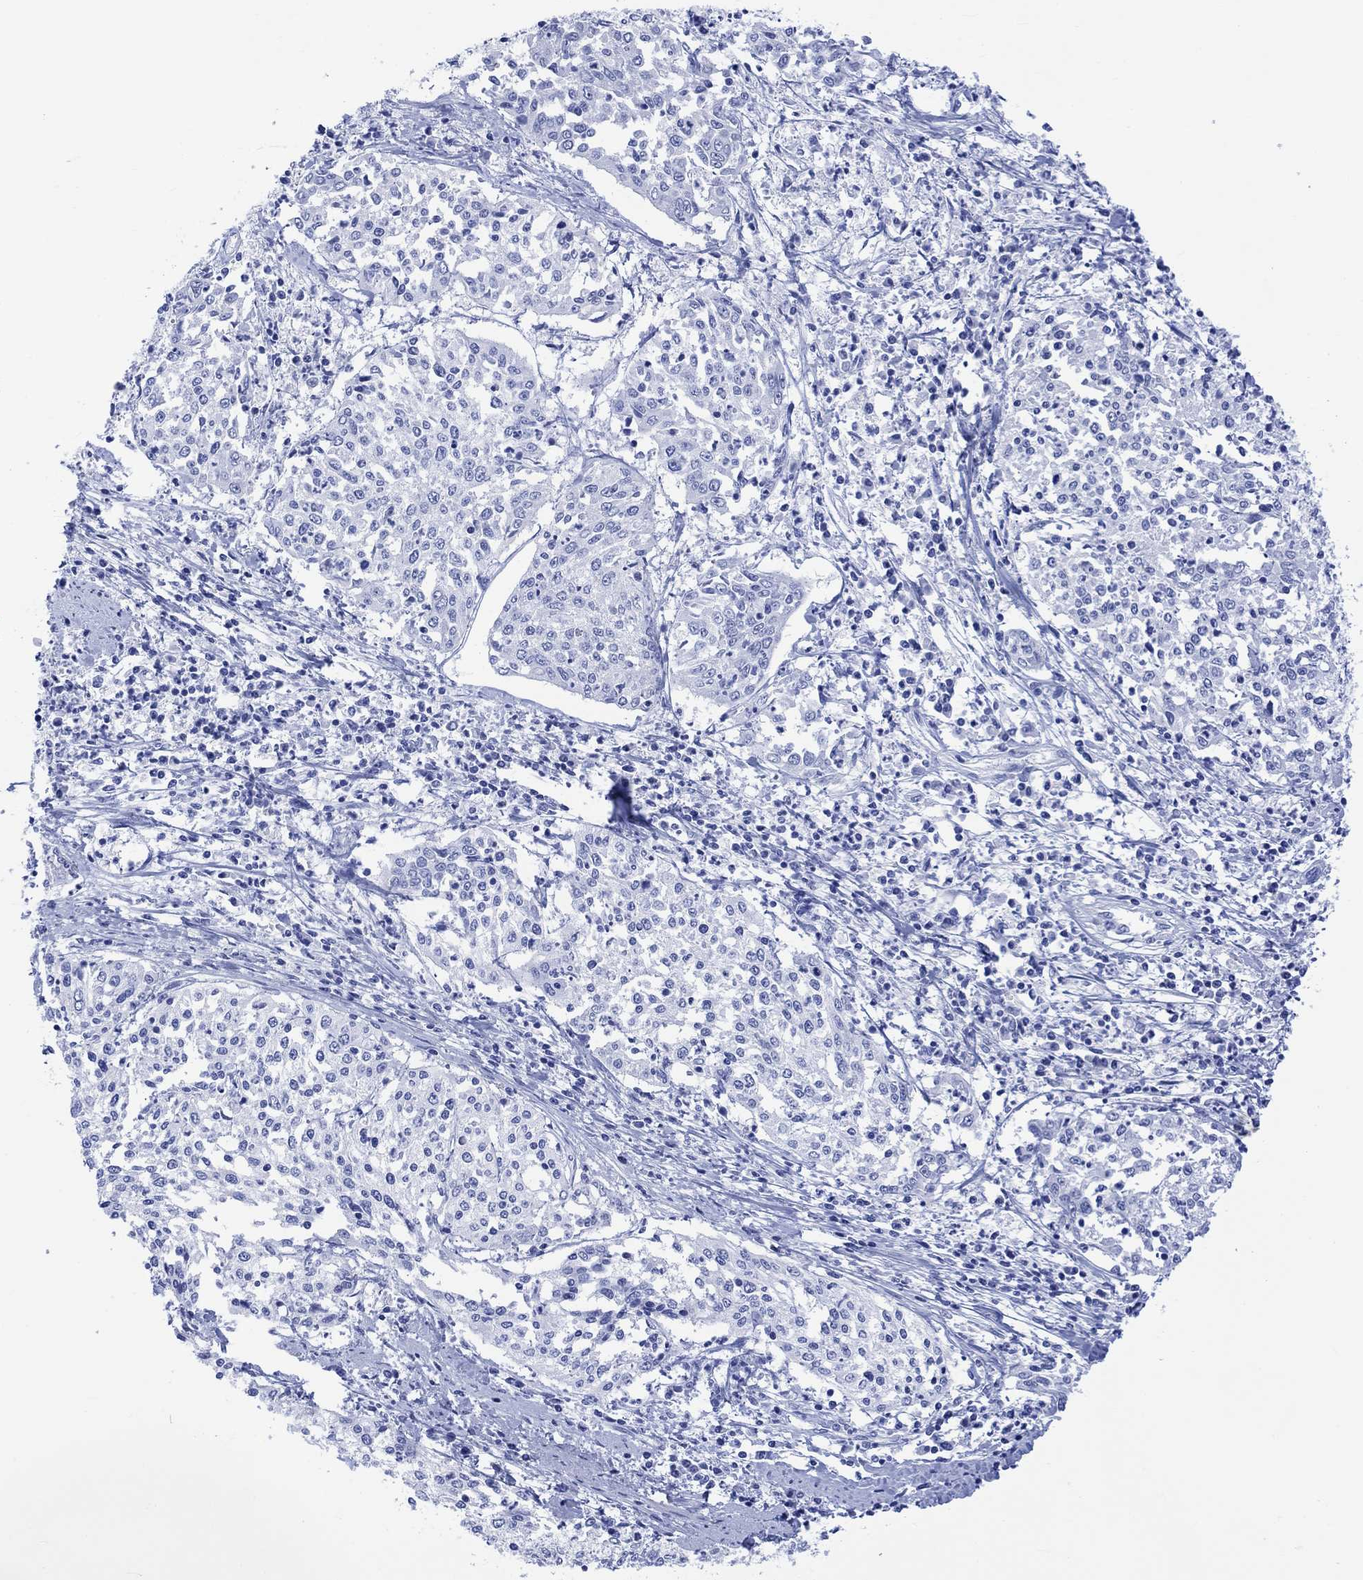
{"staining": {"intensity": "negative", "quantity": "none", "location": "none"}, "tissue": "cervical cancer", "cell_type": "Tumor cells", "image_type": "cancer", "snomed": [{"axis": "morphology", "description": "Squamous cell carcinoma, NOS"}, {"axis": "topography", "description": "Cervix"}], "caption": "Tumor cells show no significant protein positivity in cervical cancer.", "gene": "CELF4", "patient": {"sex": "female", "age": 41}}